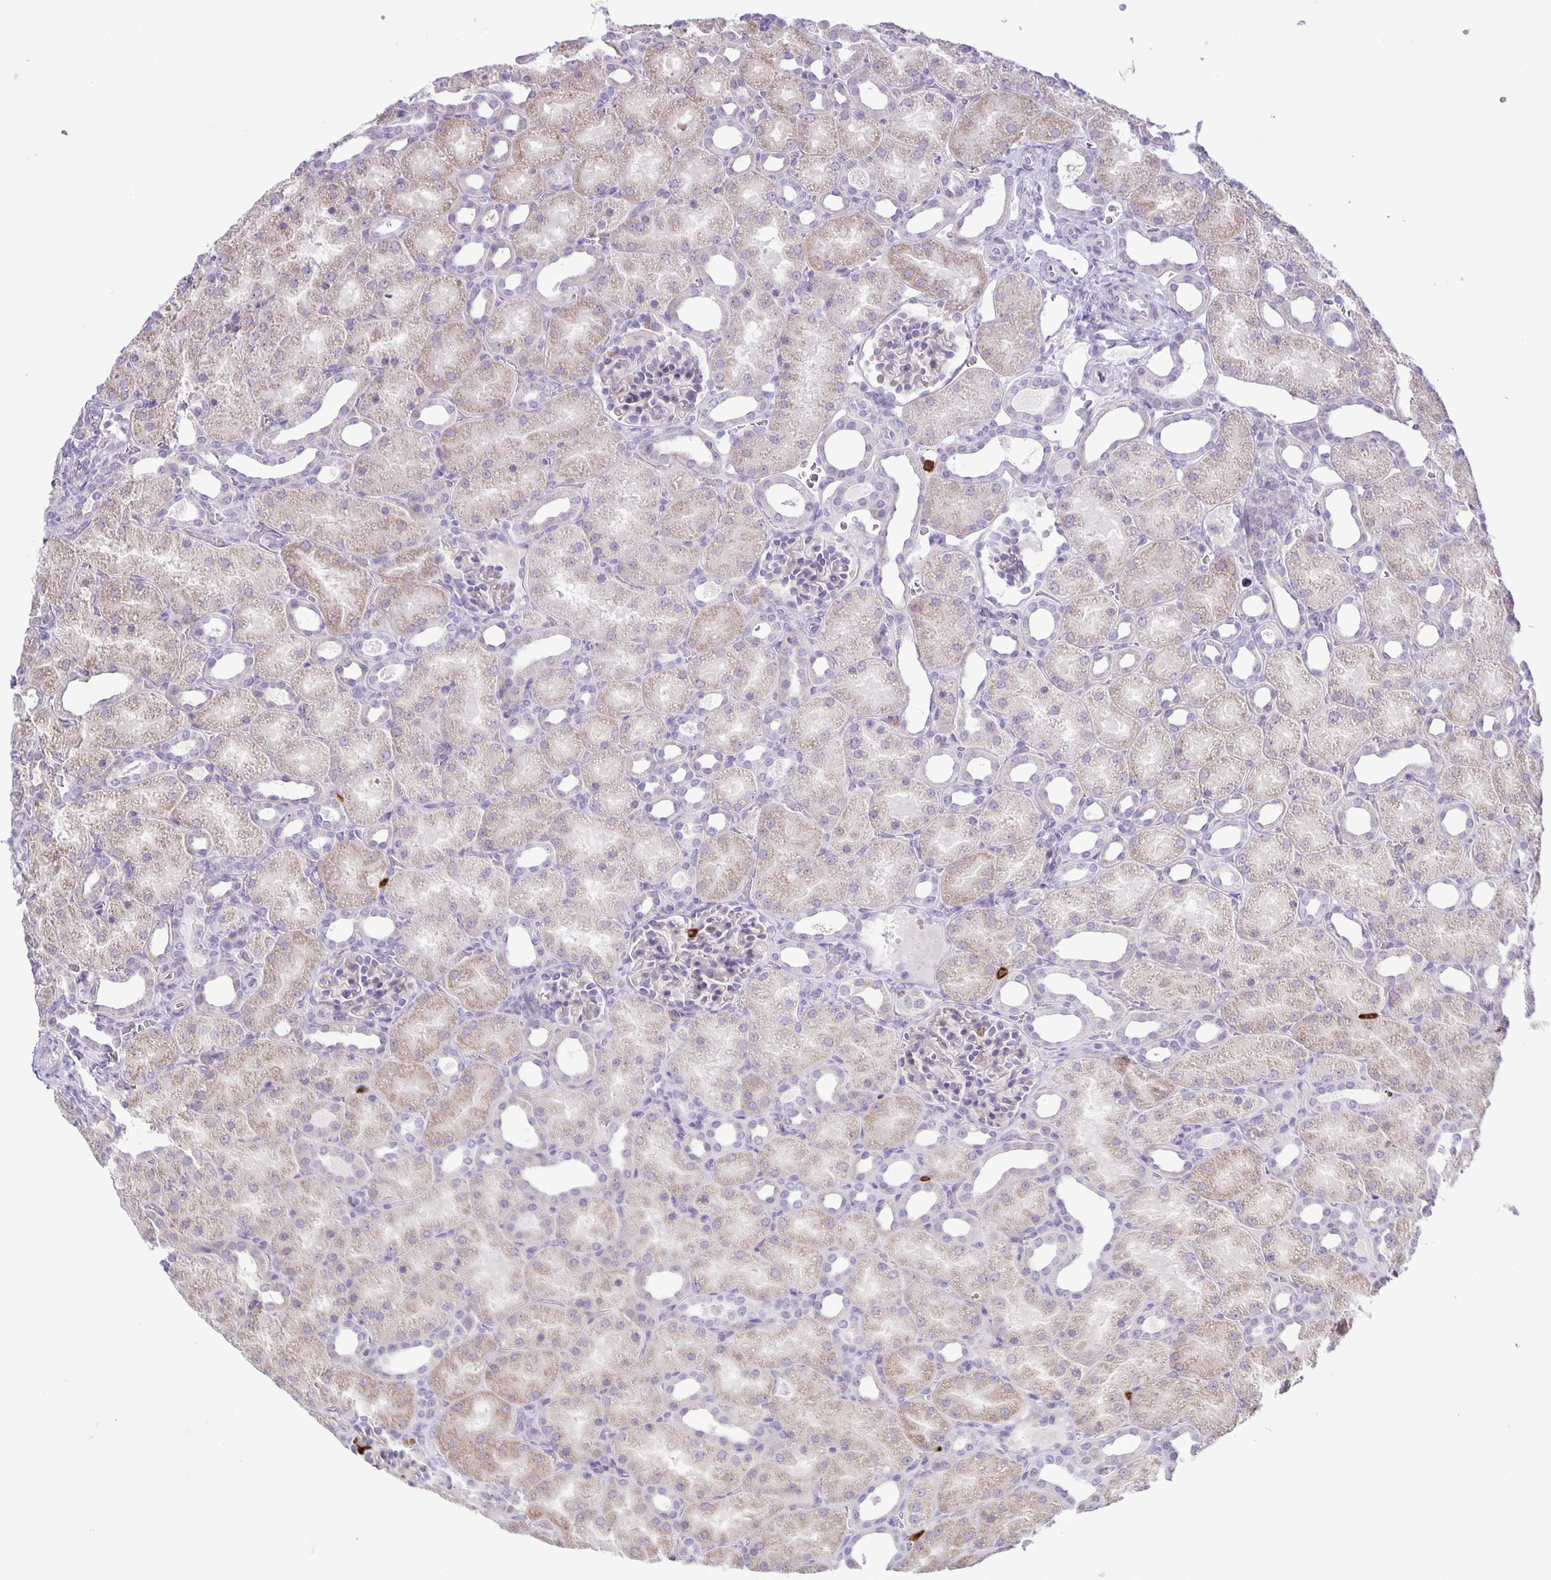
{"staining": {"intensity": "negative", "quantity": "none", "location": "none"}, "tissue": "kidney", "cell_type": "Cells in glomeruli", "image_type": "normal", "snomed": [{"axis": "morphology", "description": "Normal tissue, NOS"}, {"axis": "topography", "description": "Kidney"}], "caption": "A photomicrograph of kidney stained for a protein displays no brown staining in cells in glomeruli.", "gene": "ADCK1", "patient": {"sex": "male", "age": 2}}